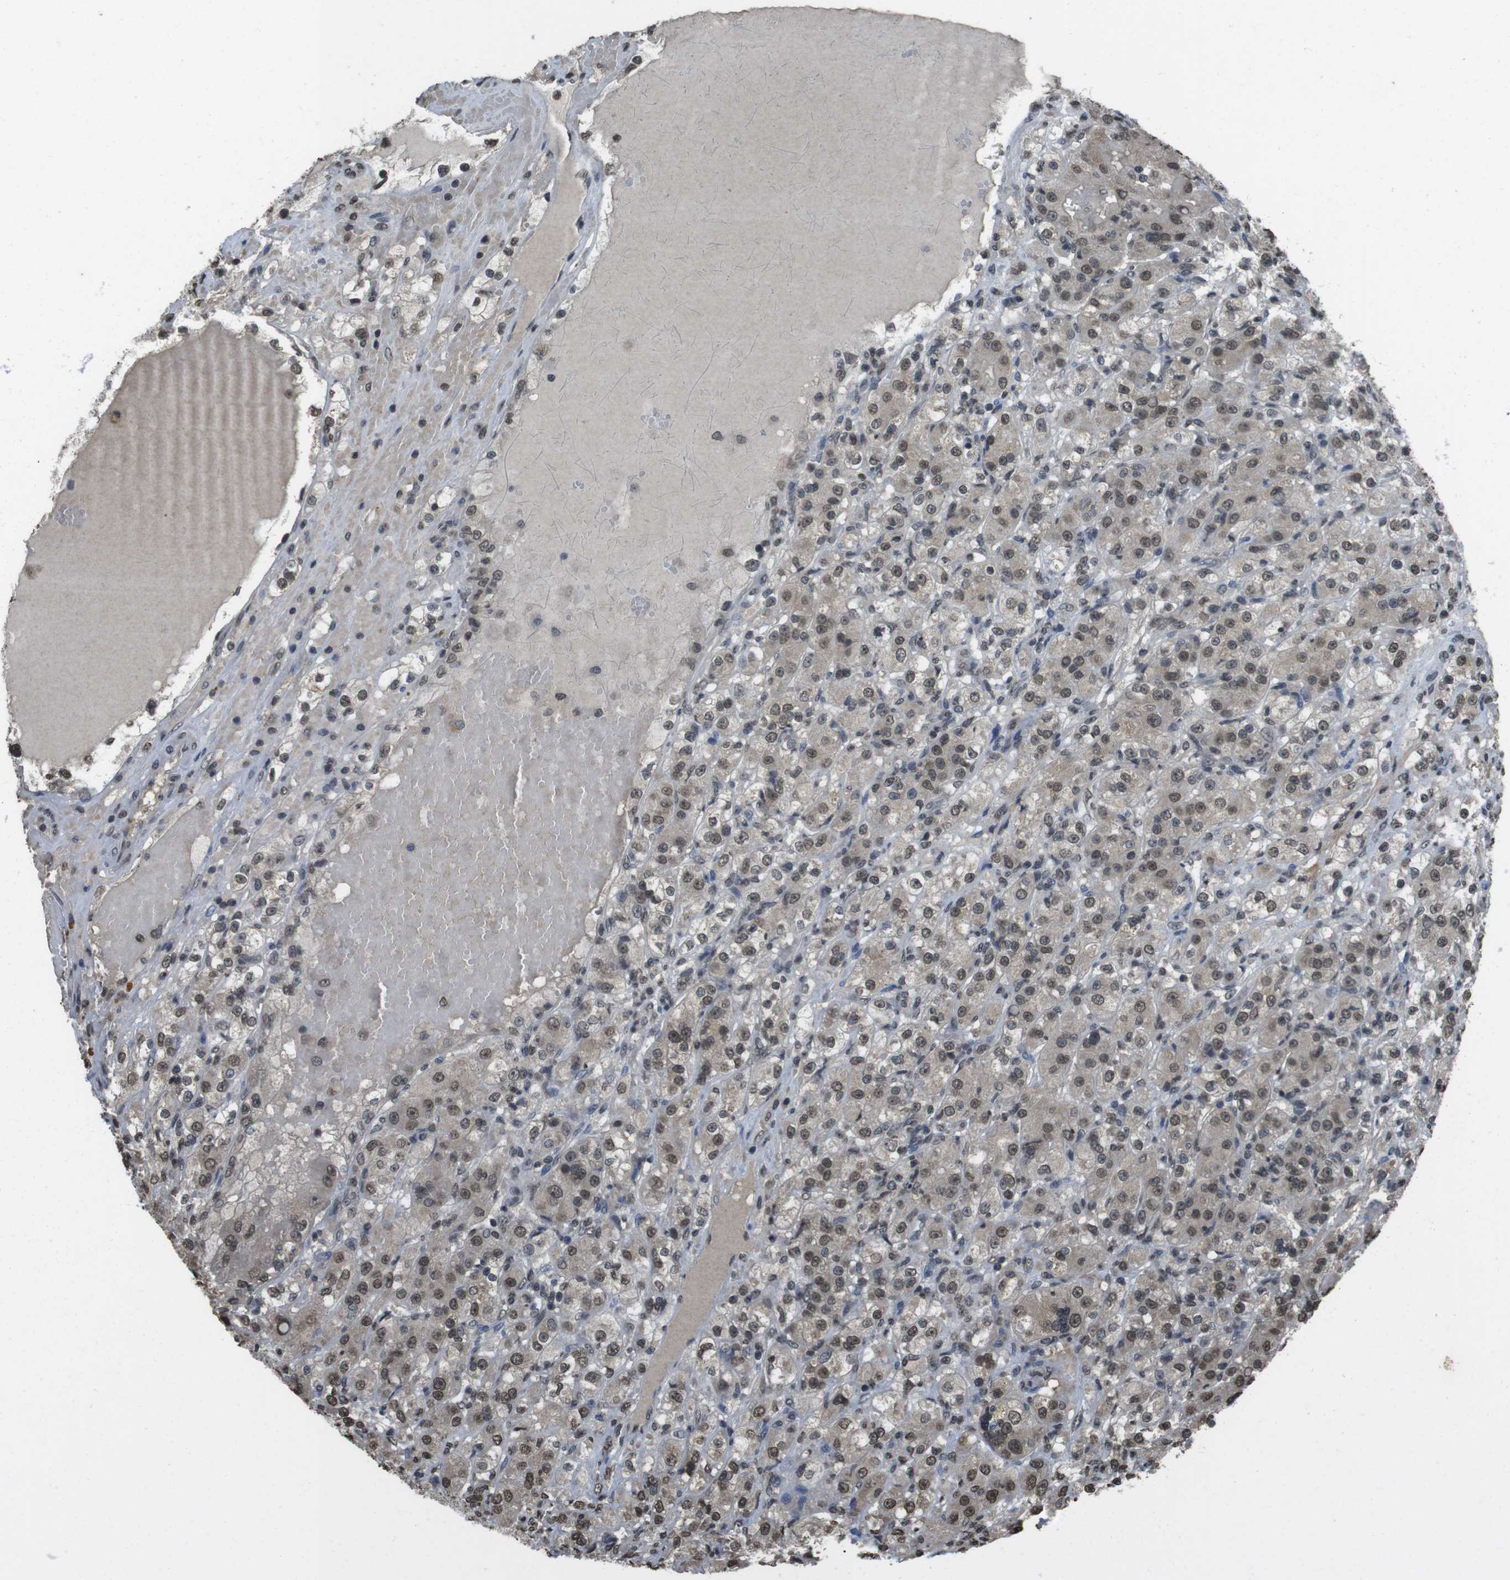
{"staining": {"intensity": "moderate", "quantity": ">75%", "location": "nuclear"}, "tissue": "renal cancer", "cell_type": "Tumor cells", "image_type": "cancer", "snomed": [{"axis": "morphology", "description": "Normal tissue, NOS"}, {"axis": "morphology", "description": "Adenocarcinoma, NOS"}, {"axis": "topography", "description": "Kidney"}], "caption": "Approximately >75% of tumor cells in human adenocarcinoma (renal) reveal moderate nuclear protein expression as visualized by brown immunohistochemical staining.", "gene": "MAF", "patient": {"sex": "male", "age": 61}}